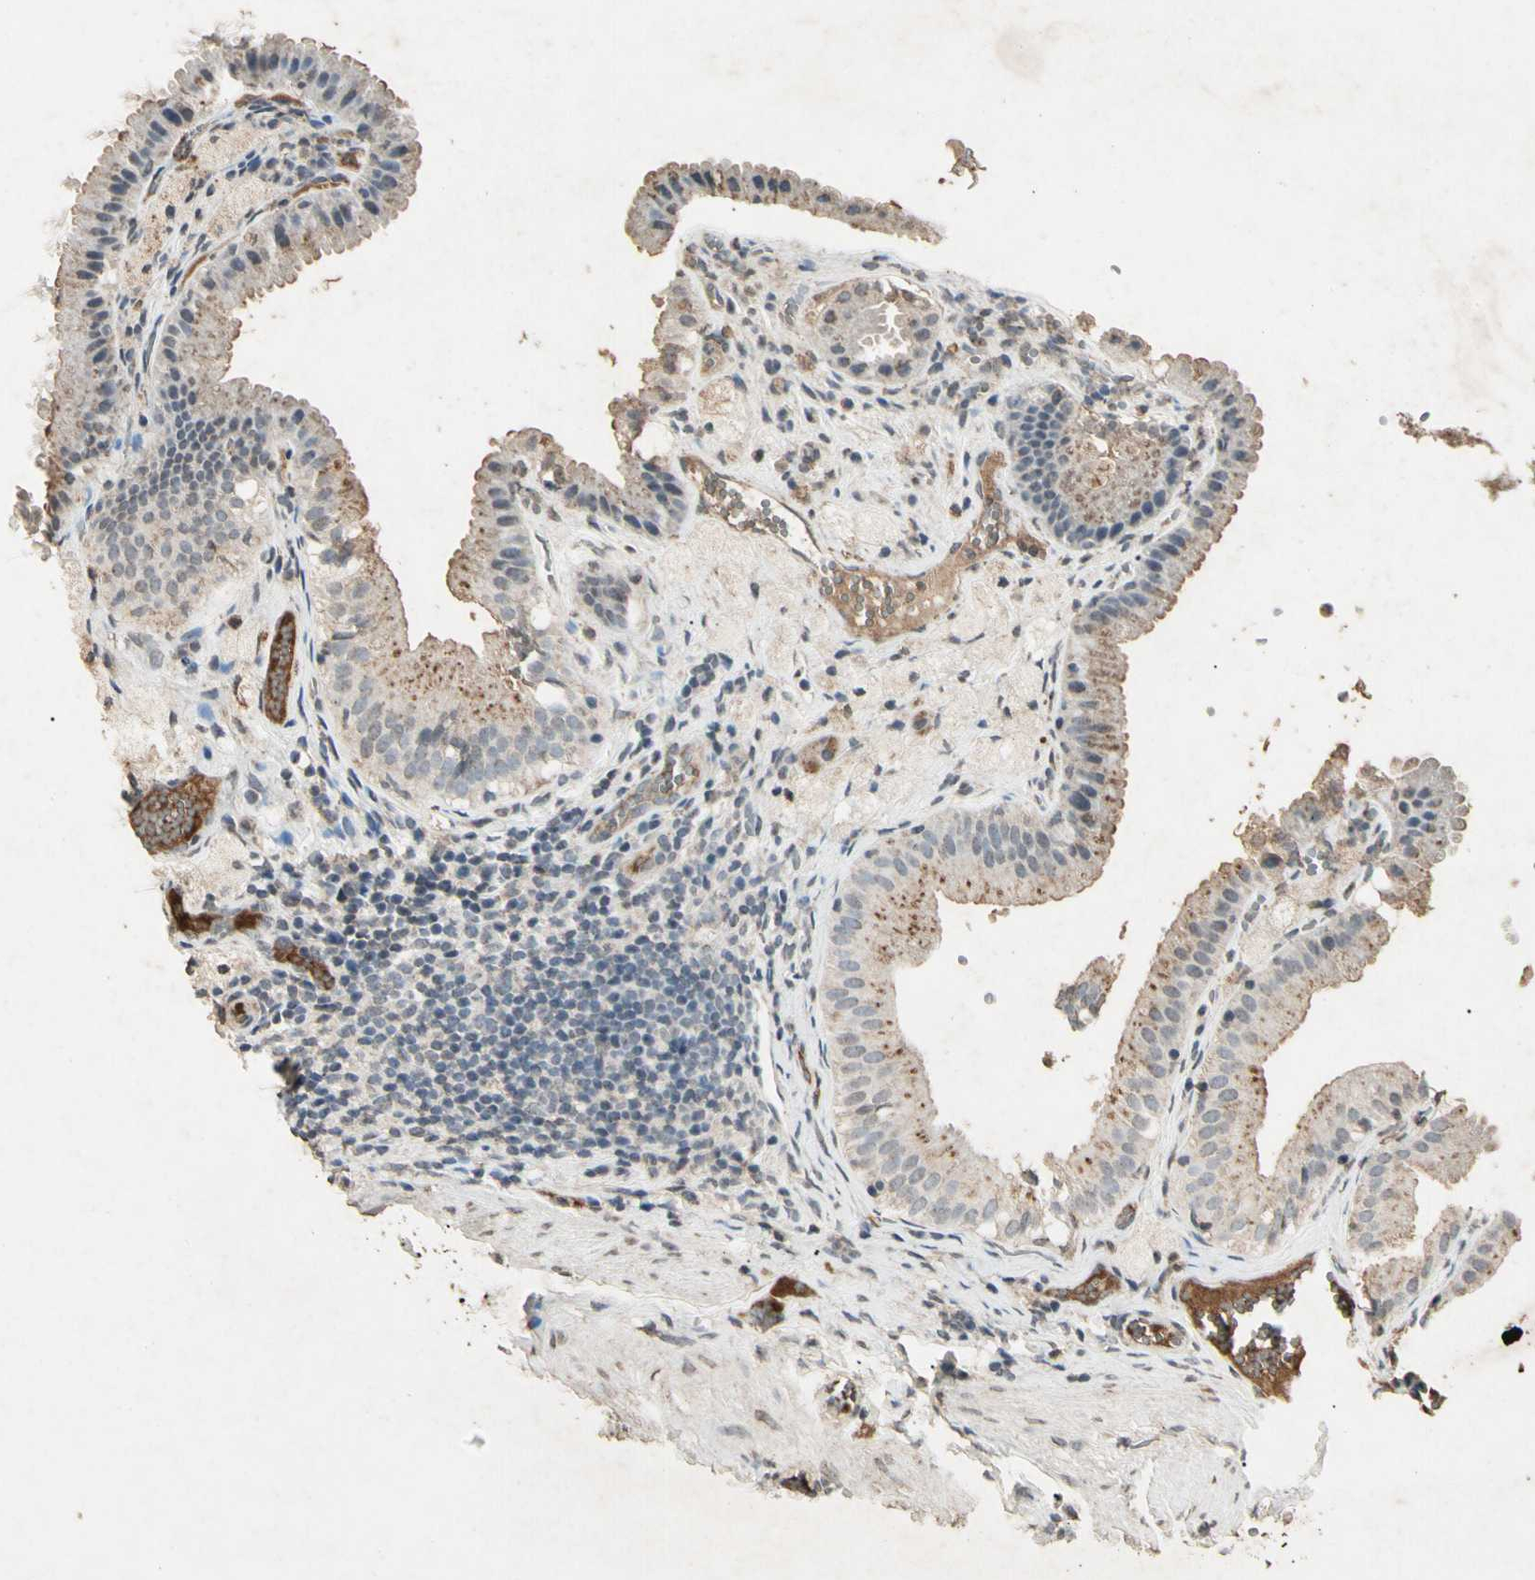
{"staining": {"intensity": "moderate", "quantity": "25%-75%", "location": "cytoplasmic/membranous"}, "tissue": "gallbladder", "cell_type": "Glandular cells", "image_type": "normal", "snomed": [{"axis": "morphology", "description": "Normal tissue, NOS"}, {"axis": "topography", "description": "Gallbladder"}], "caption": "IHC photomicrograph of normal human gallbladder stained for a protein (brown), which demonstrates medium levels of moderate cytoplasmic/membranous positivity in about 25%-75% of glandular cells.", "gene": "CP", "patient": {"sex": "female", "age": 24}}